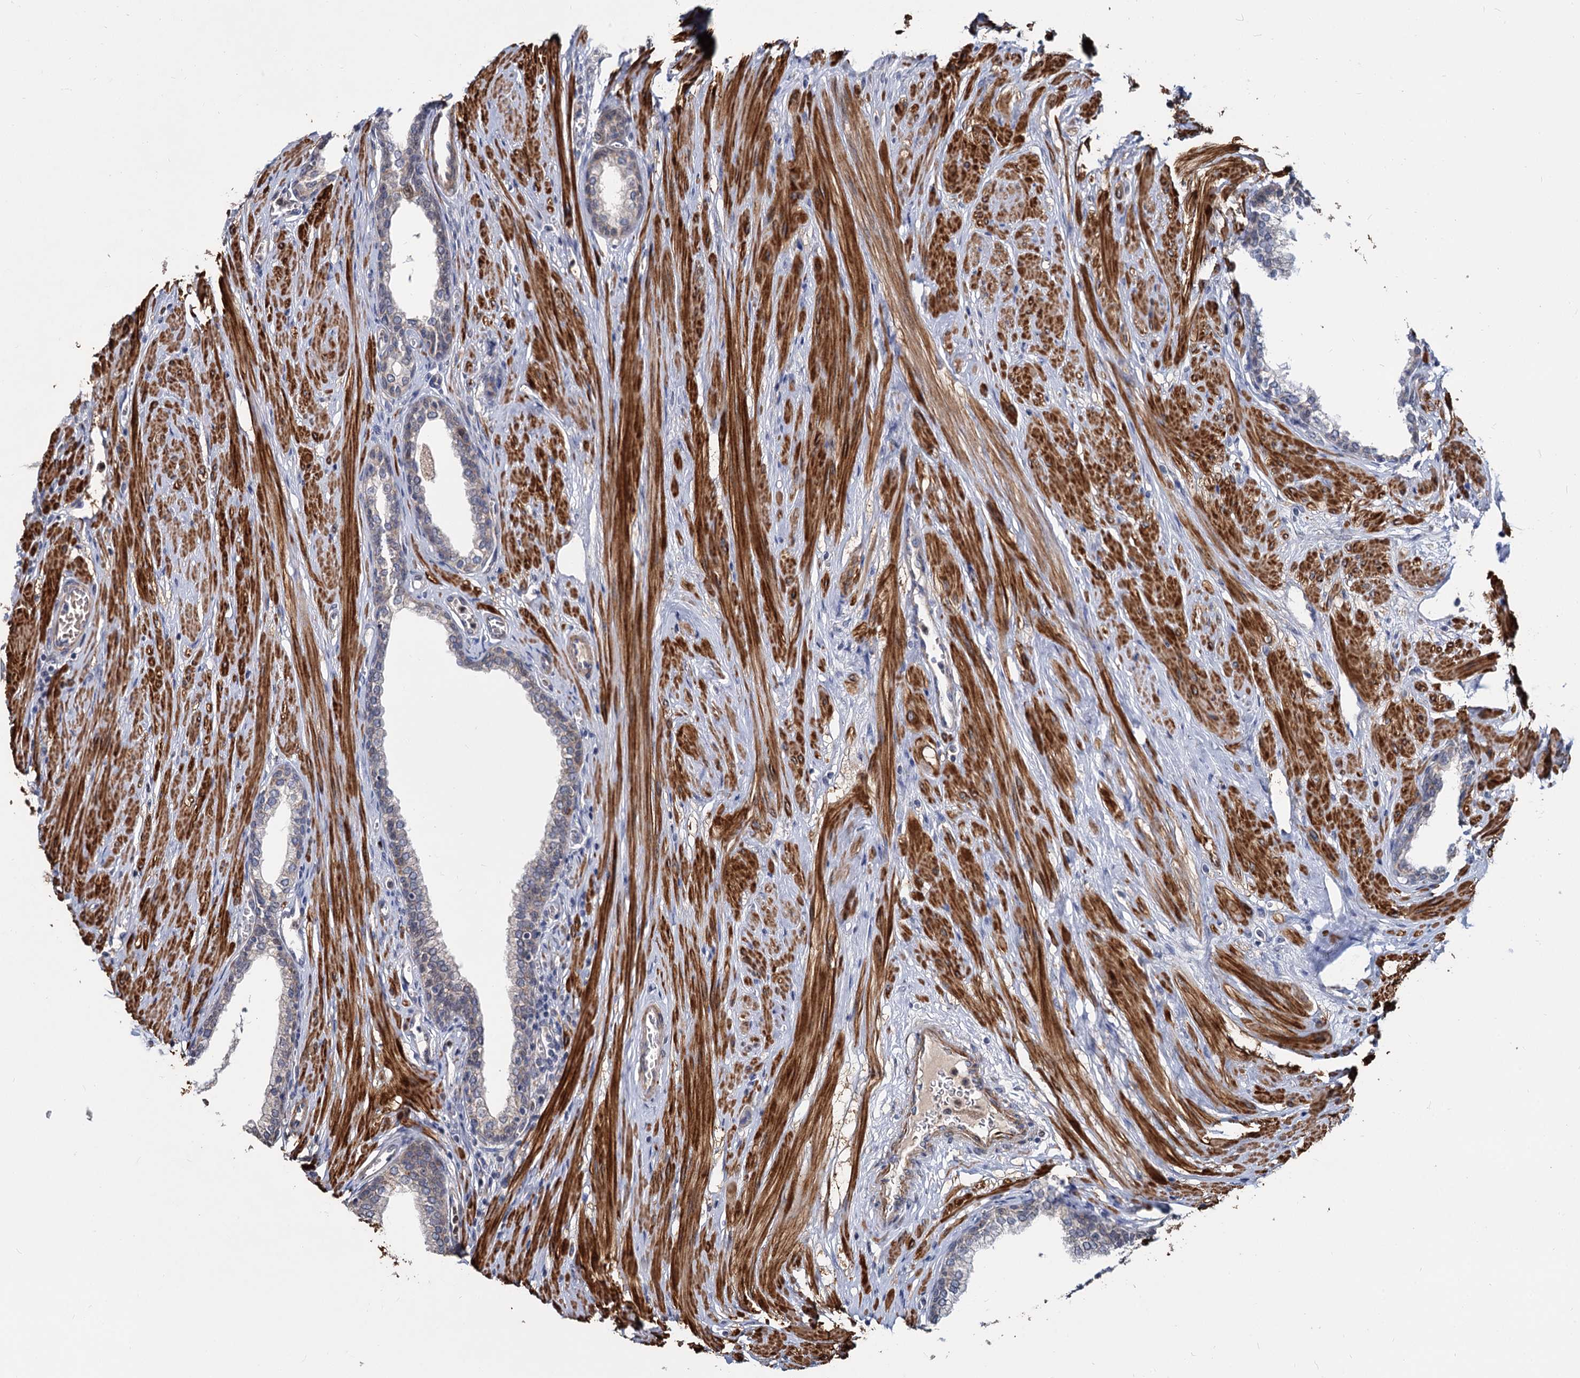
{"staining": {"intensity": "weak", "quantity": "25%-75%", "location": "cytoplasmic/membranous"}, "tissue": "prostate", "cell_type": "Glandular cells", "image_type": "normal", "snomed": [{"axis": "morphology", "description": "Normal tissue, NOS"}, {"axis": "morphology", "description": "Urothelial carcinoma, Low grade"}, {"axis": "topography", "description": "Urinary bladder"}, {"axis": "topography", "description": "Prostate"}], "caption": "The histopathology image reveals staining of unremarkable prostate, revealing weak cytoplasmic/membranous protein staining (brown color) within glandular cells.", "gene": "ALKBH7", "patient": {"sex": "male", "age": 60}}